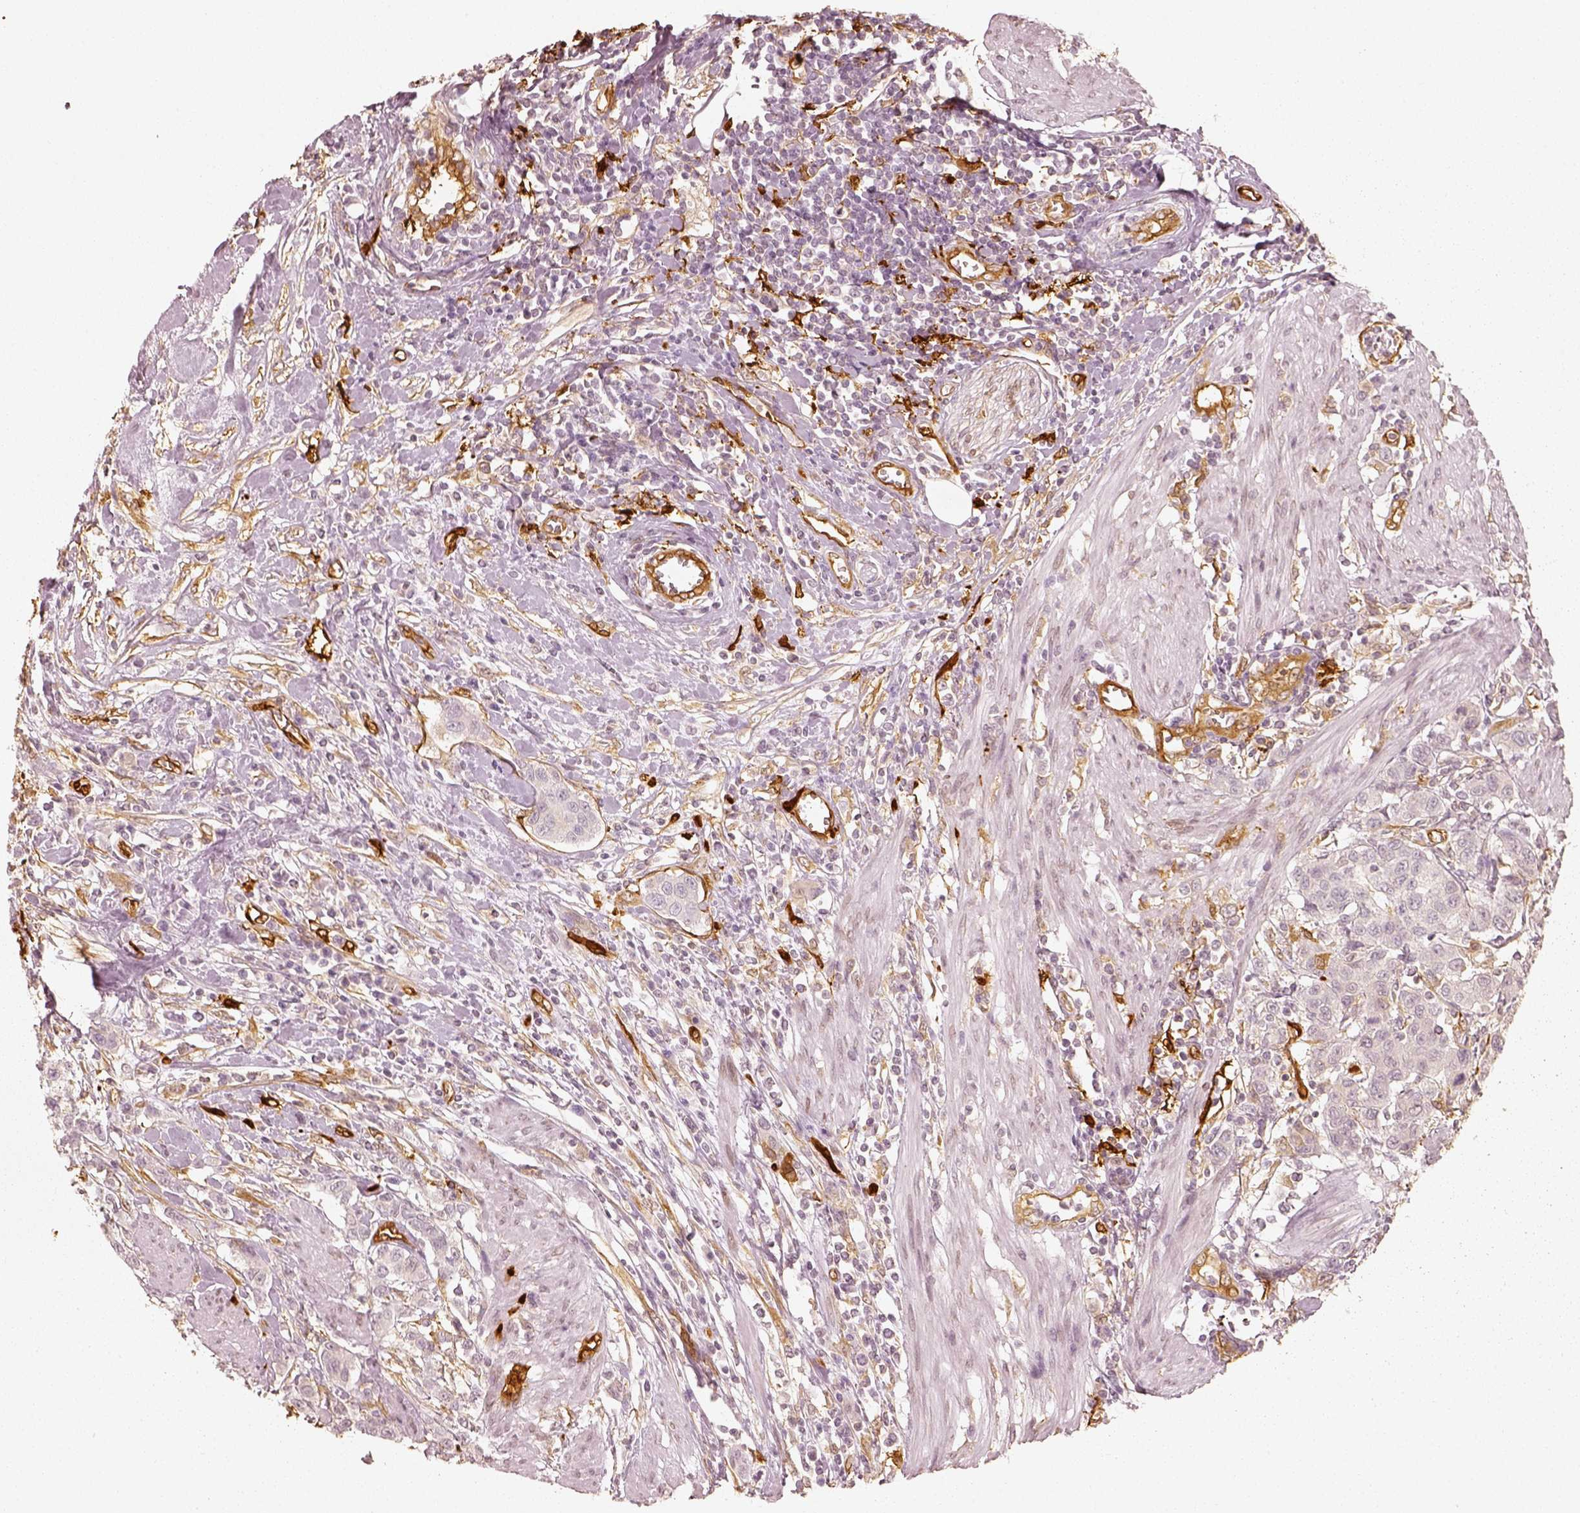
{"staining": {"intensity": "negative", "quantity": "none", "location": "none"}, "tissue": "urothelial cancer", "cell_type": "Tumor cells", "image_type": "cancer", "snomed": [{"axis": "morphology", "description": "Urothelial carcinoma, High grade"}, {"axis": "topography", "description": "Urinary bladder"}], "caption": "IHC of high-grade urothelial carcinoma shows no expression in tumor cells.", "gene": "FSCN1", "patient": {"sex": "female", "age": 58}}